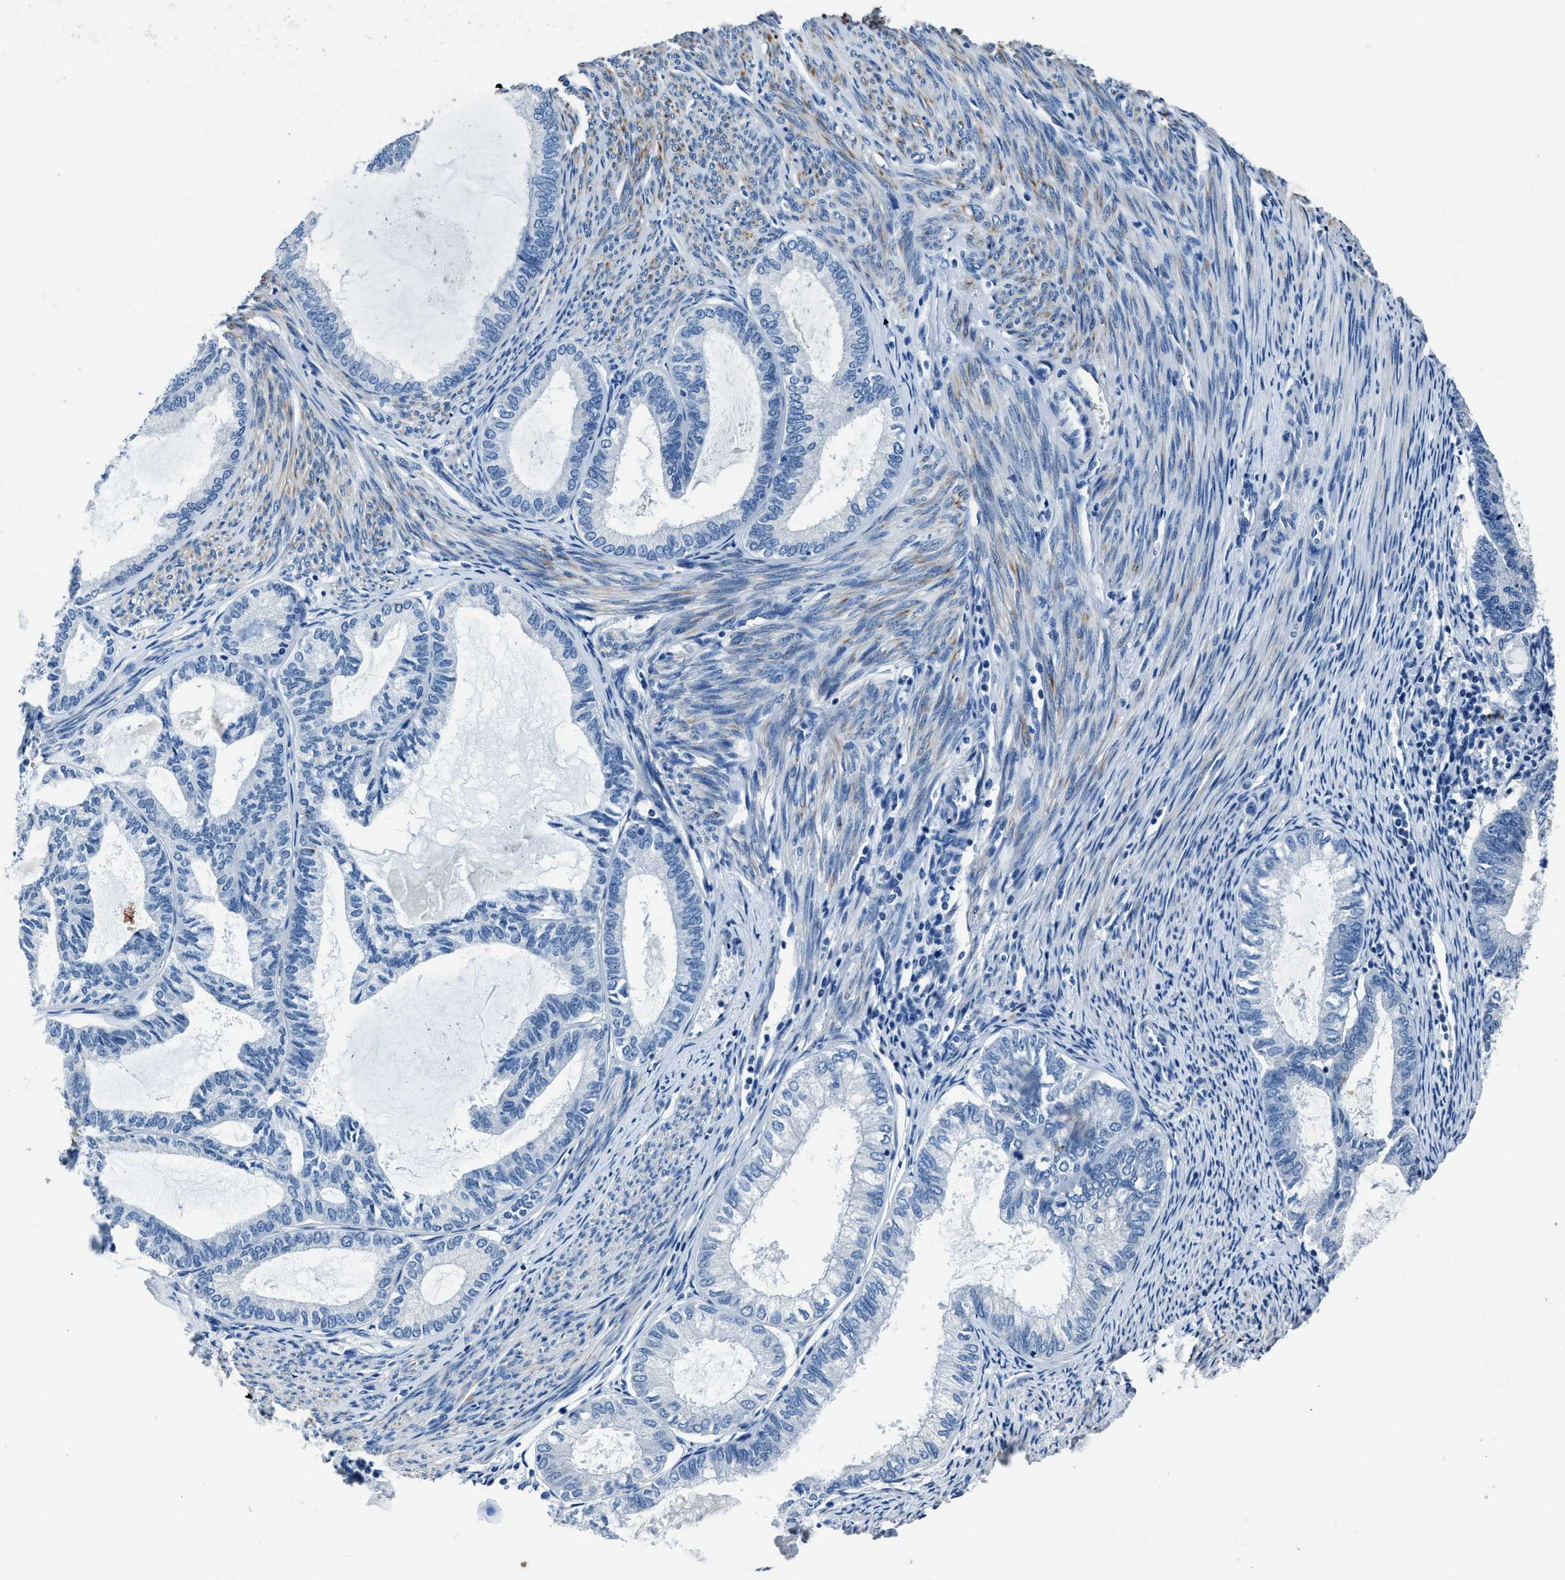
{"staining": {"intensity": "negative", "quantity": "none", "location": "none"}, "tissue": "endometrial cancer", "cell_type": "Tumor cells", "image_type": "cancer", "snomed": [{"axis": "morphology", "description": "Adenocarcinoma, NOS"}, {"axis": "topography", "description": "Endometrium"}], "caption": "This is a histopathology image of immunohistochemistry staining of endometrial adenocarcinoma, which shows no expression in tumor cells.", "gene": "NACAD", "patient": {"sex": "female", "age": 86}}